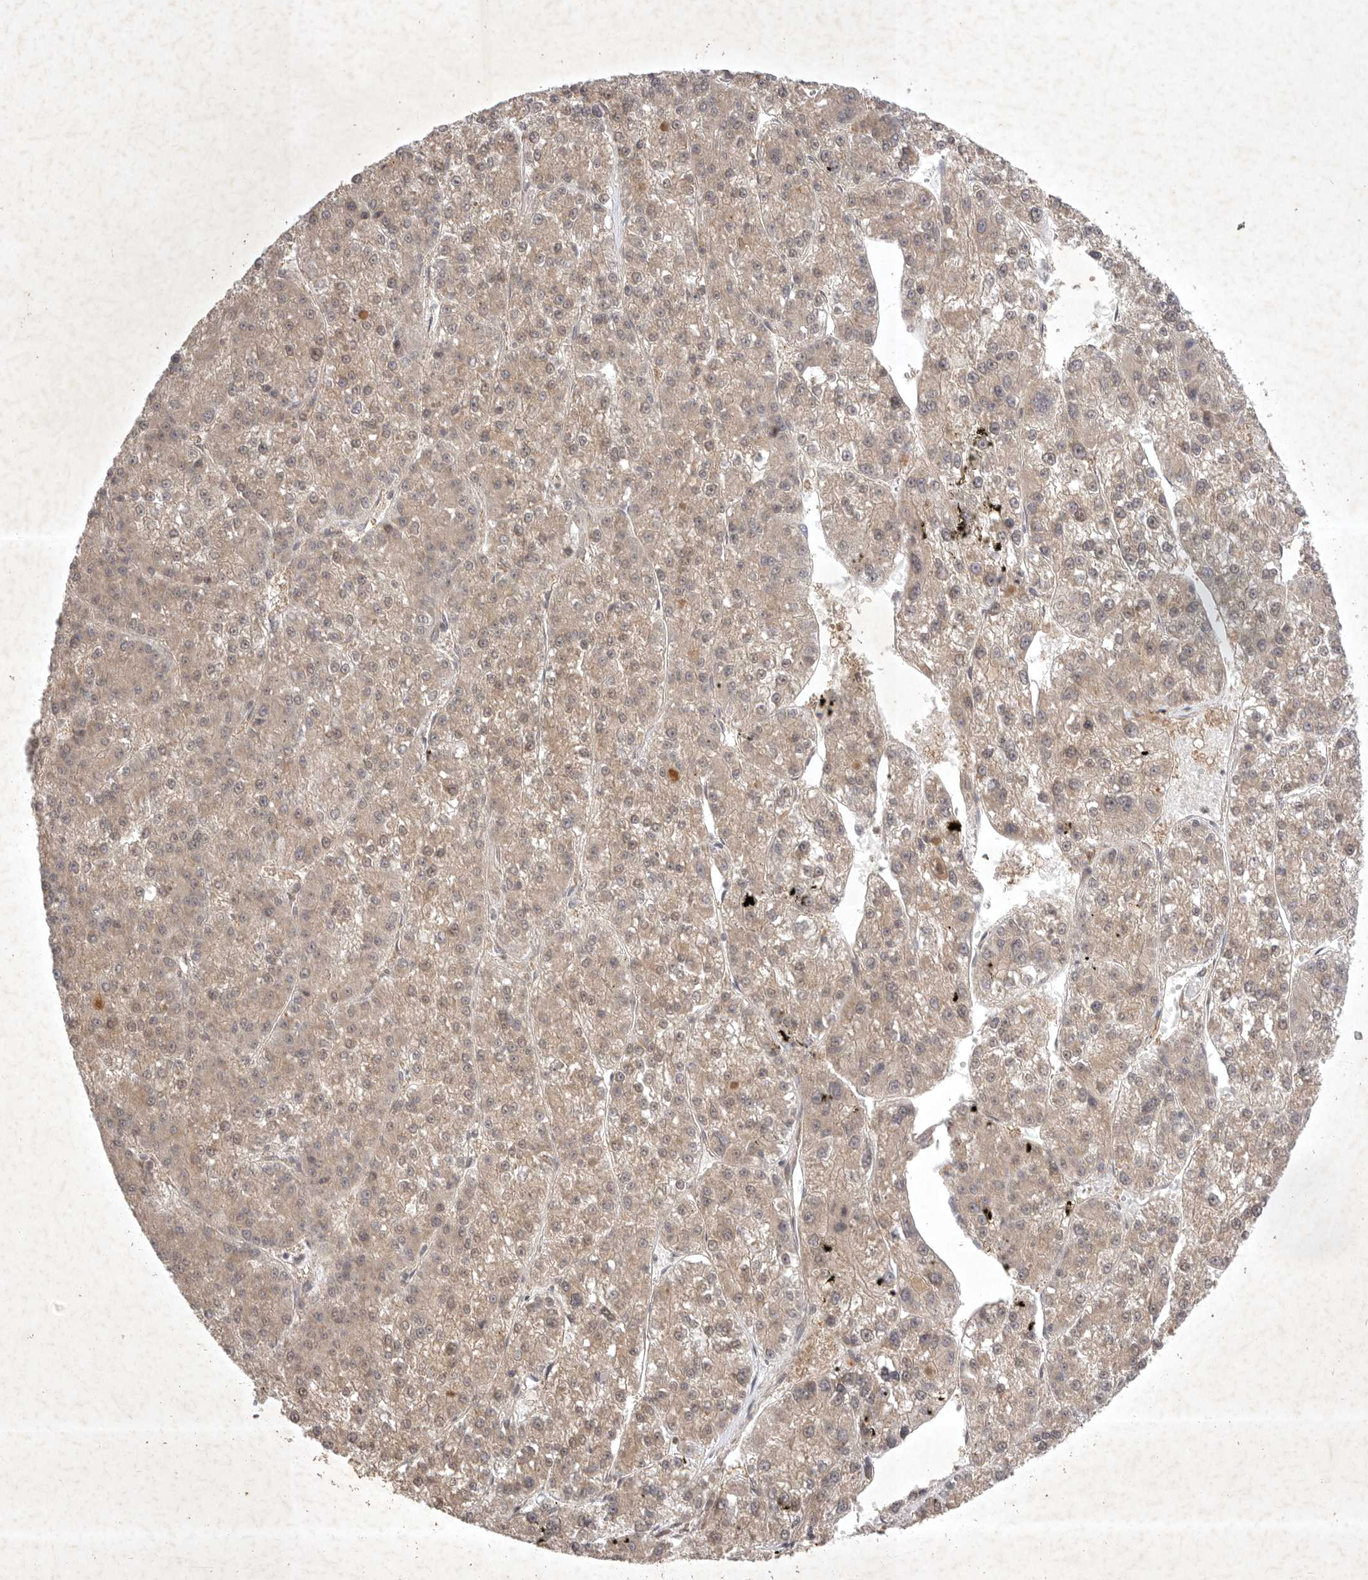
{"staining": {"intensity": "weak", "quantity": ">75%", "location": "cytoplasmic/membranous"}, "tissue": "liver cancer", "cell_type": "Tumor cells", "image_type": "cancer", "snomed": [{"axis": "morphology", "description": "Carcinoma, Hepatocellular, NOS"}, {"axis": "topography", "description": "Liver"}], "caption": "This photomicrograph shows IHC staining of hepatocellular carcinoma (liver), with low weak cytoplasmic/membranous expression in about >75% of tumor cells.", "gene": "PTPDC1", "patient": {"sex": "female", "age": 73}}